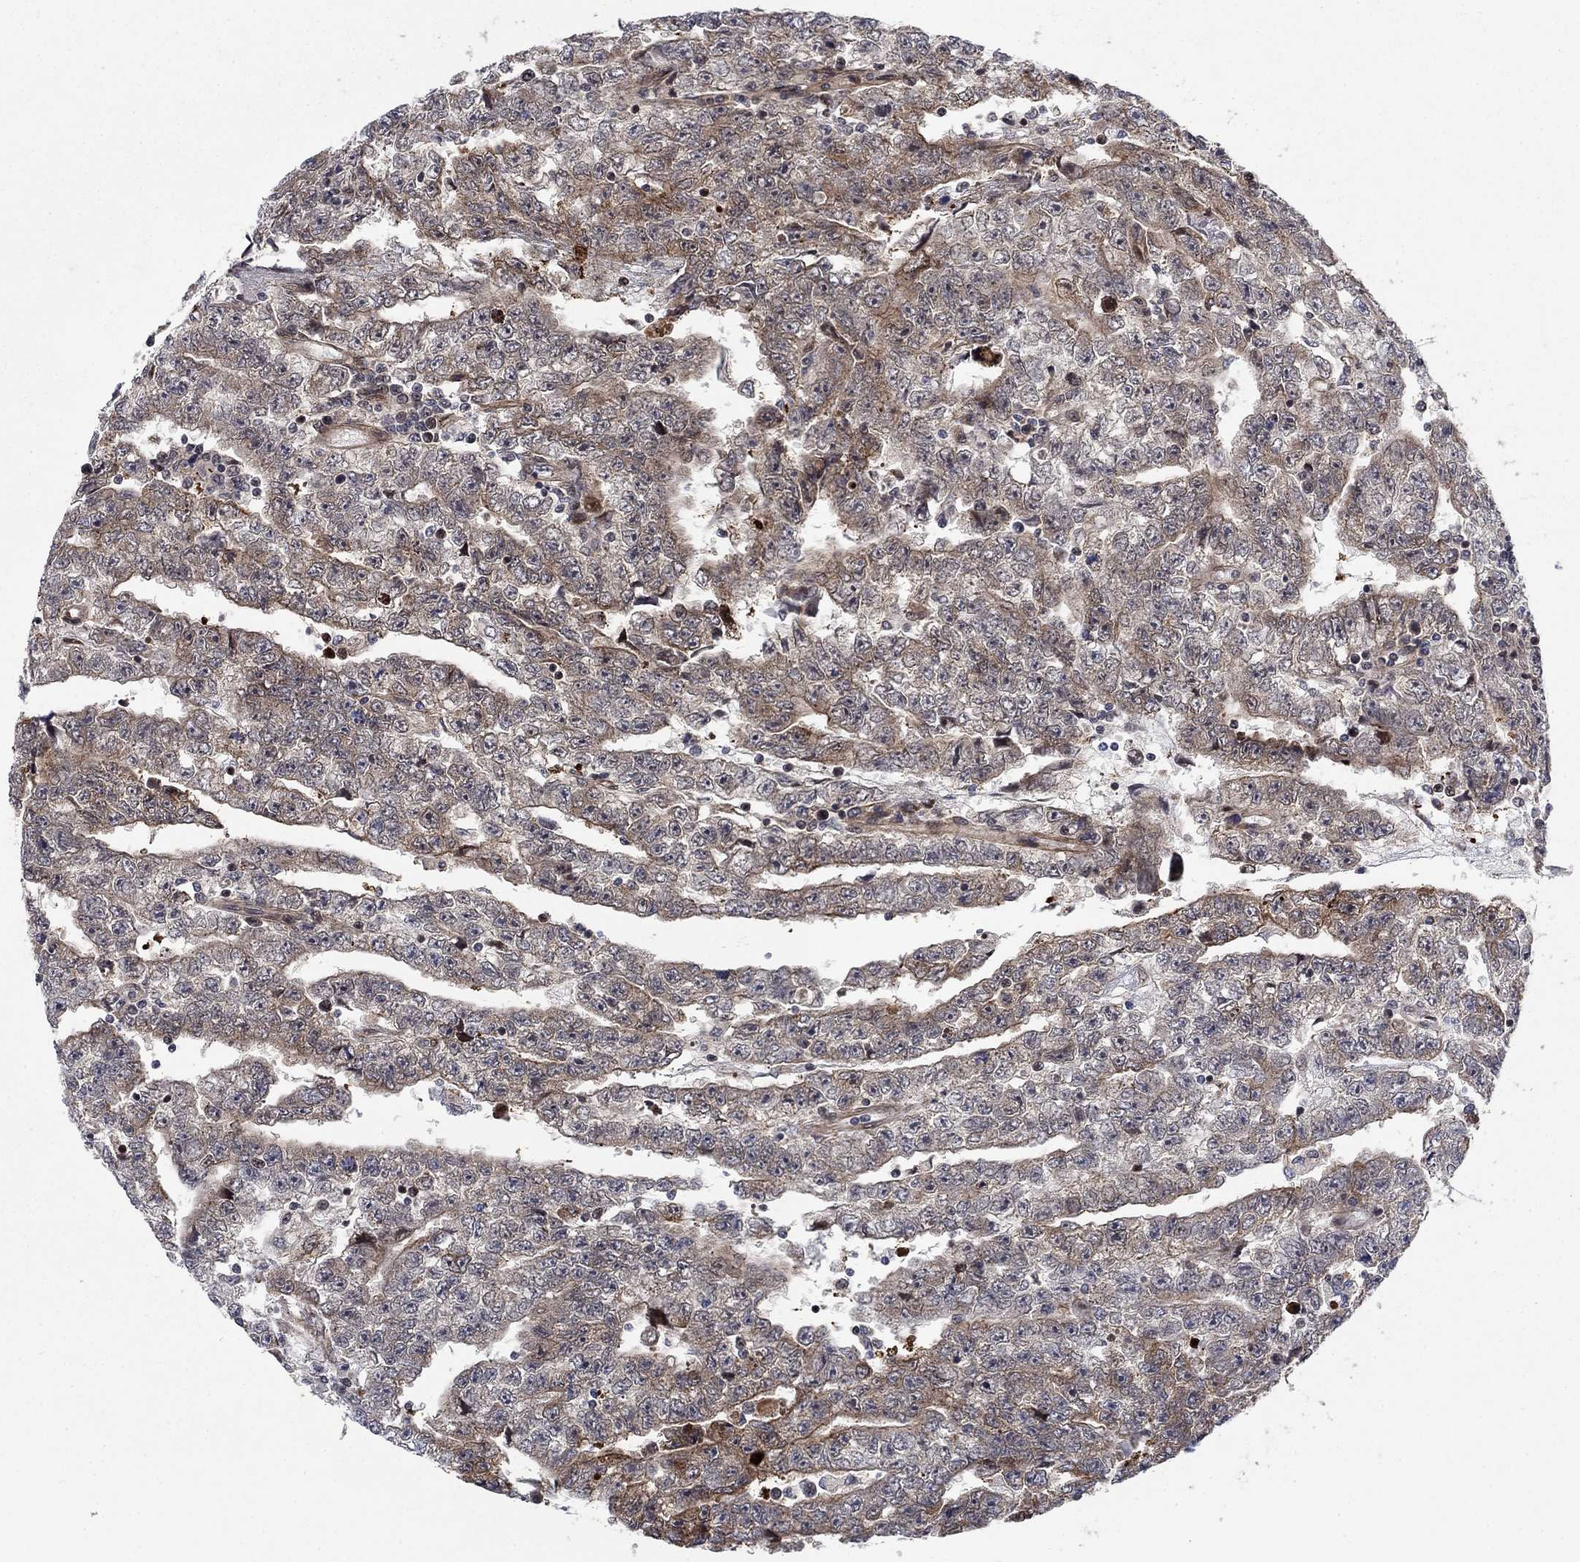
{"staining": {"intensity": "strong", "quantity": "<25%", "location": "cytoplasmic/membranous,nuclear"}, "tissue": "testis cancer", "cell_type": "Tumor cells", "image_type": "cancer", "snomed": [{"axis": "morphology", "description": "Carcinoma, Embryonal, NOS"}, {"axis": "topography", "description": "Testis"}], "caption": "Immunohistochemical staining of testis cancer (embryonal carcinoma) reveals strong cytoplasmic/membranous and nuclear protein expression in approximately <25% of tumor cells. The staining was performed using DAB (3,3'-diaminobenzidine) to visualize the protein expression in brown, while the nuclei were stained in blue with hematoxylin (Magnification: 20x).", "gene": "PRICKLE4", "patient": {"sex": "male", "age": 25}}